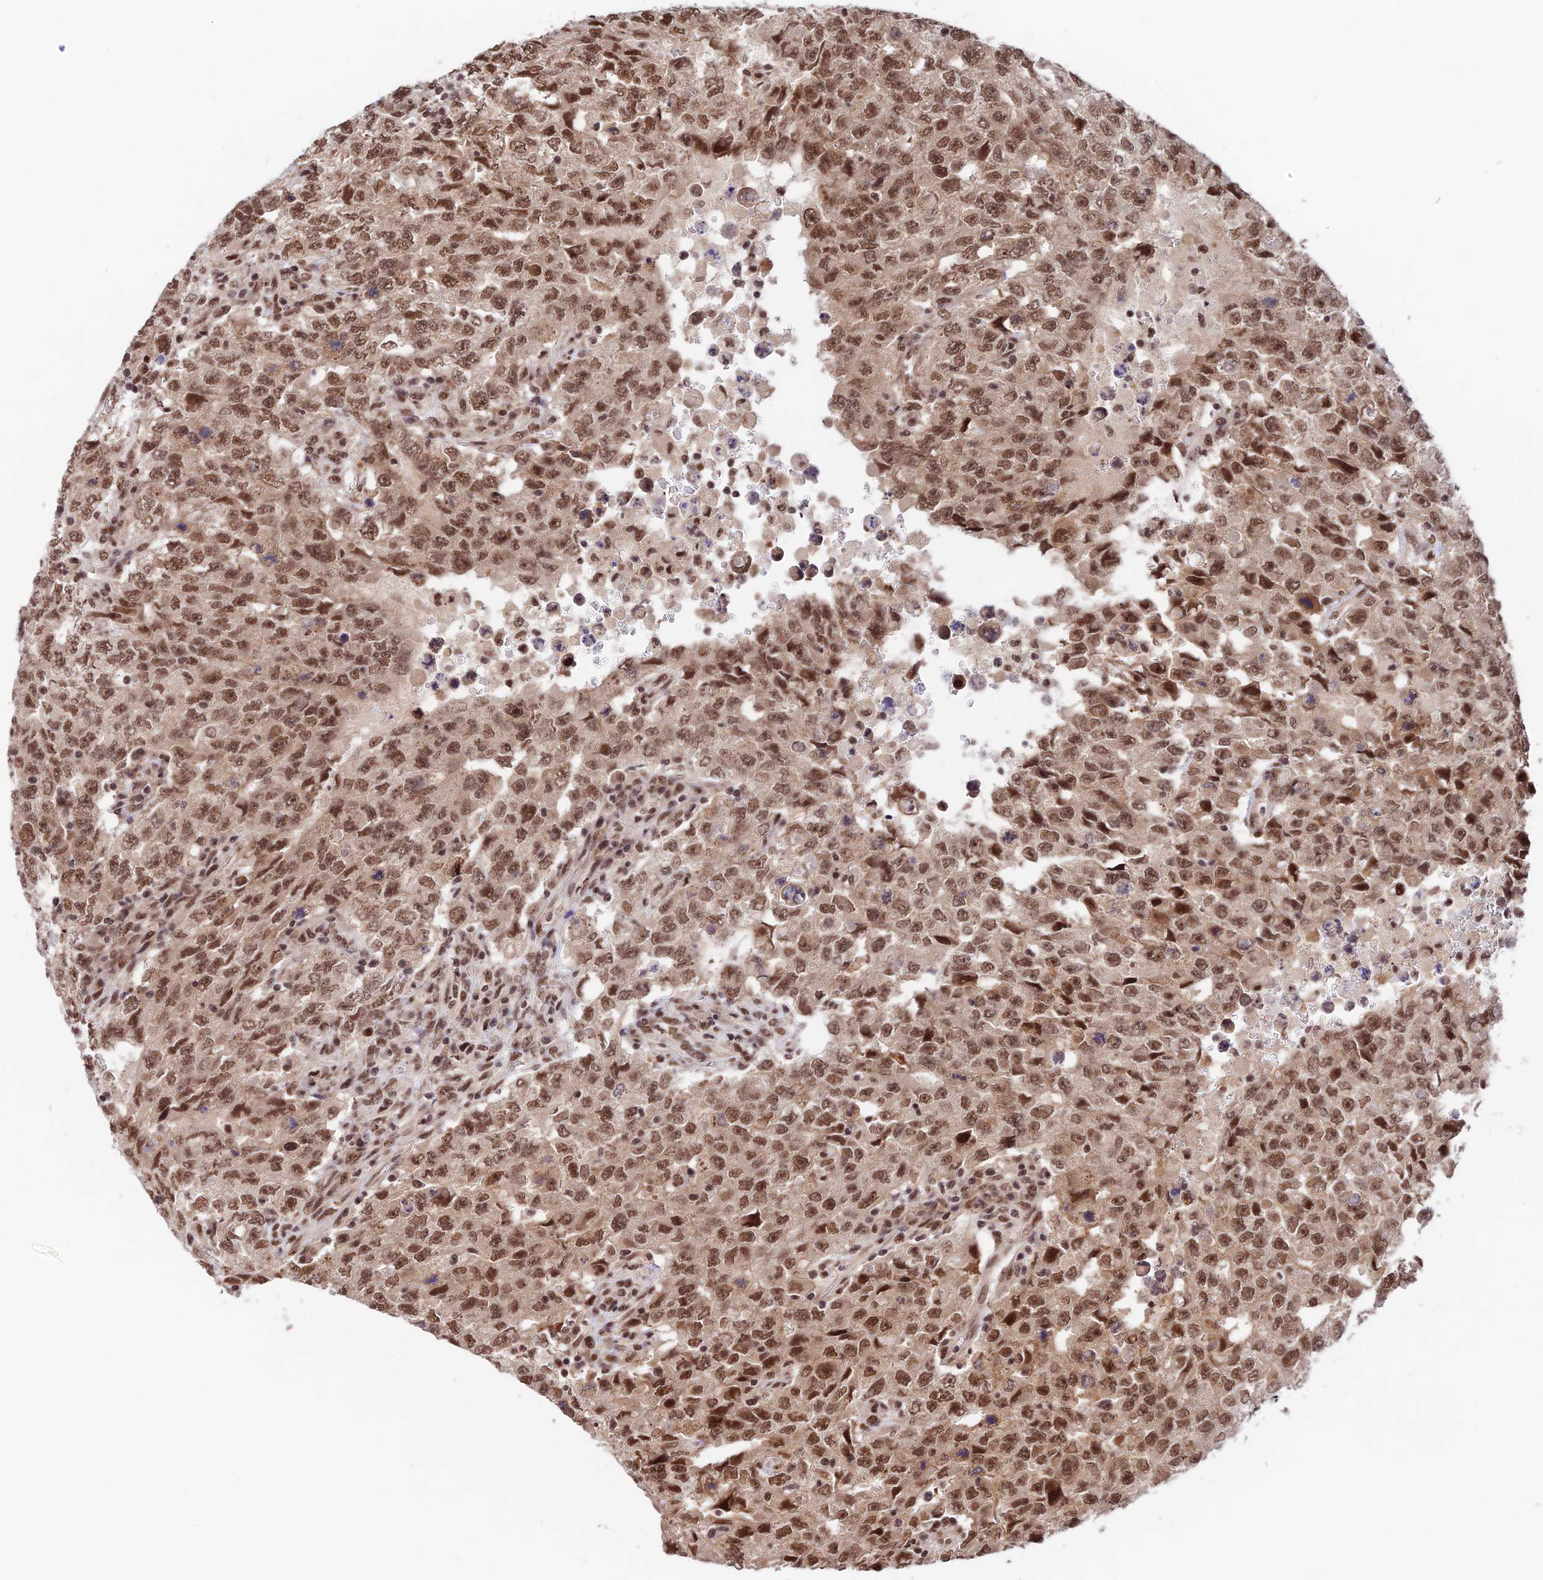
{"staining": {"intensity": "moderate", "quantity": ">75%", "location": "nuclear"}, "tissue": "testis cancer", "cell_type": "Tumor cells", "image_type": "cancer", "snomed": [{"axis": "morphology", "description": "Carcinoma, Embryonal, NOS"}, {"axis": "topography", "description": "Testis"}], "caption": "About >75% of tumor cells in testis cancer exhibit moderate nuclear protein expression as visualized by brown immunohistochemical staining.", "gene": "RBM42", "patient": {"sex": "male", "age": 26}}